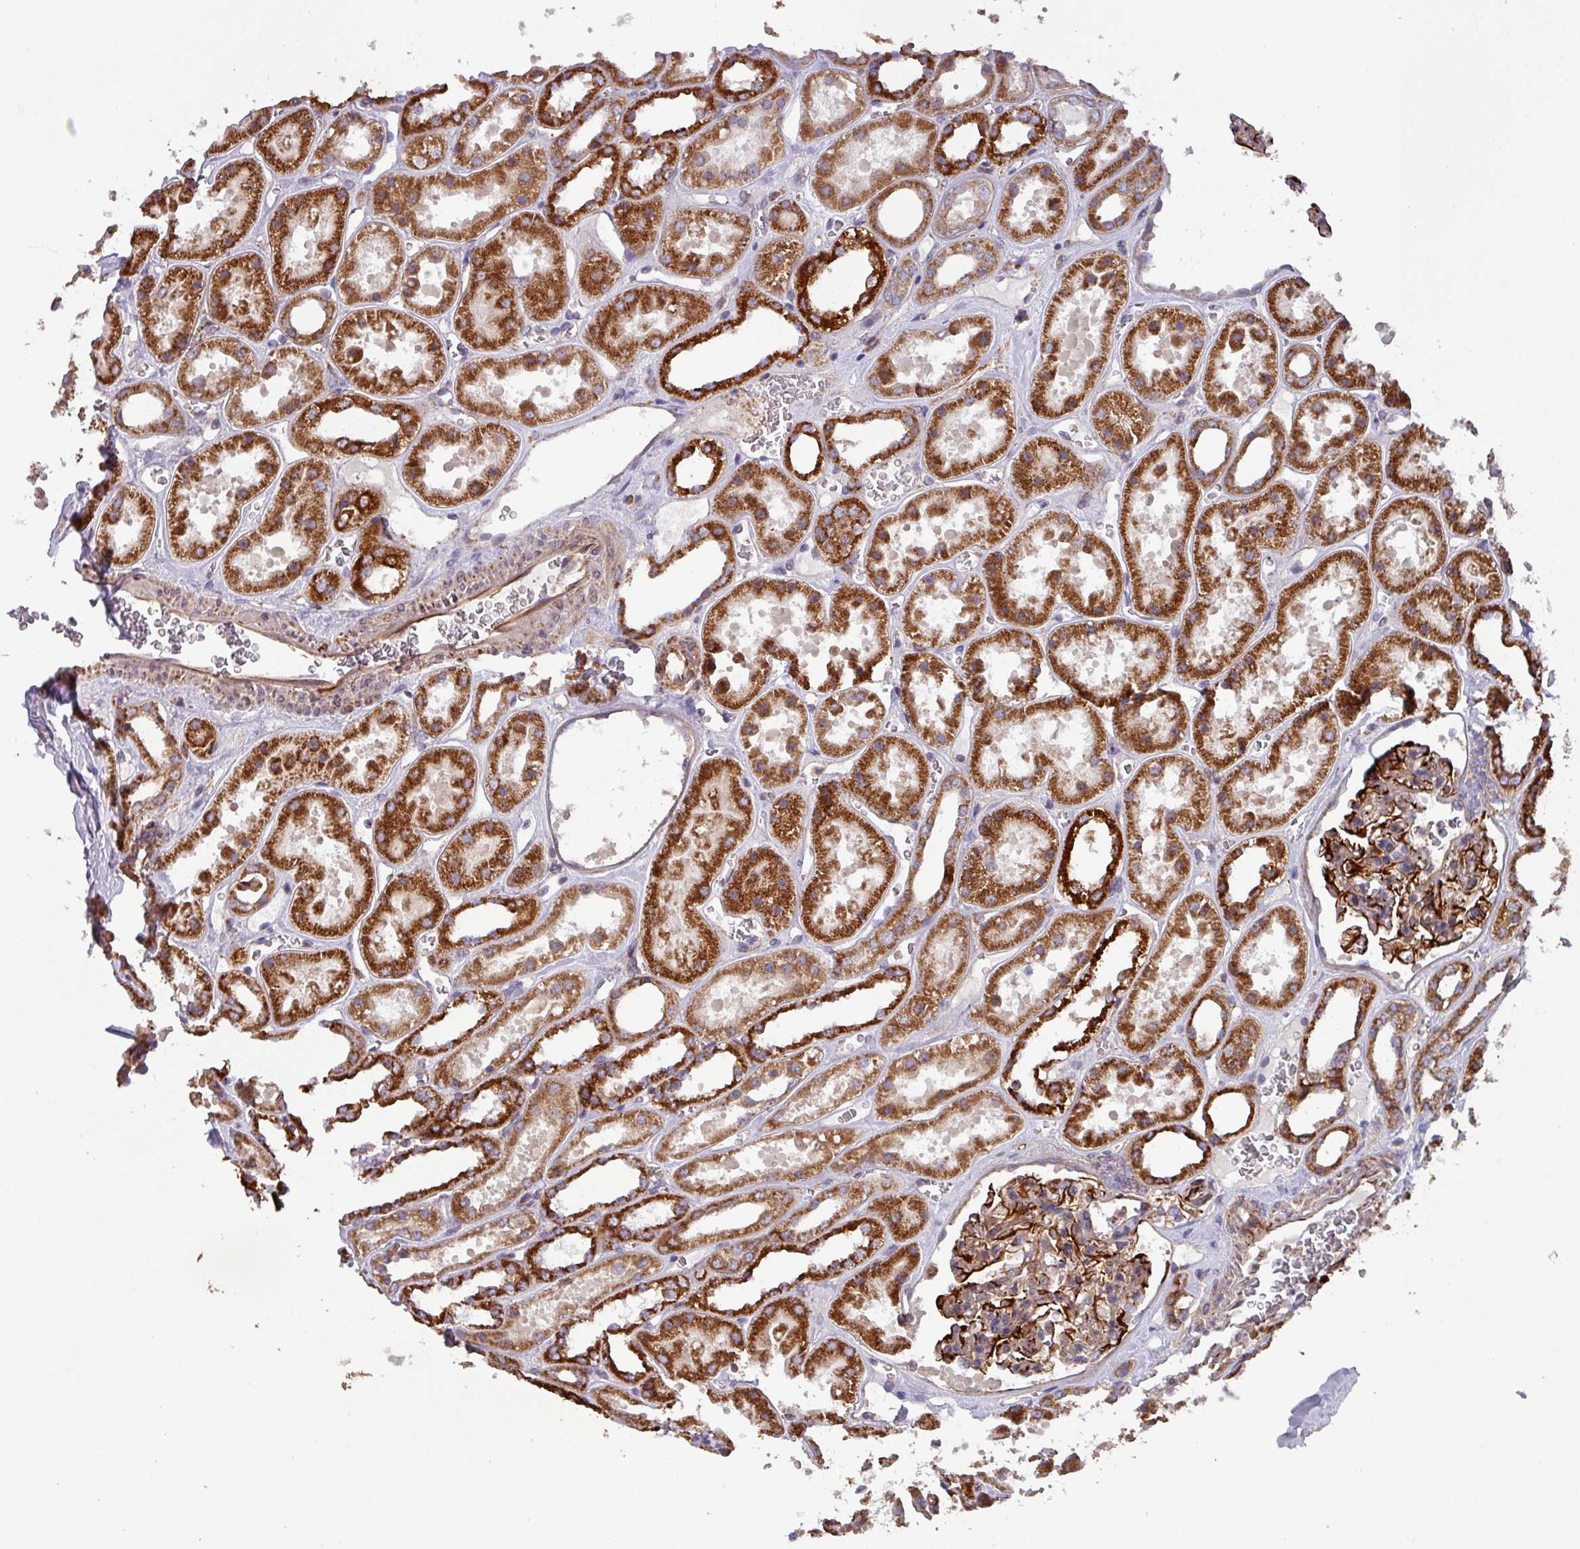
{"staining": {"intensity": "strong", "quantity": ">75%", "location": "cytoplasmic/membranous"}, "tissue": "kidney", "cell_type": "Cells in glomeruli", "image_type": "normal", "snomed": [{"axis": "morphology", "description": "Normal tissue, NOS"}, {"axis": "topography", "description": "Kidney"}], "caption": "Kidney stained with DAB (3,3'-diaminobenzidine) immunohistochemistry (IHC) reveals high levels of strong cytoplasmic/membranous staining in approximately >75% of cells in glomeruli.", "gene": "PLEKHD1", "patient": {"sex": "female", "age": 41}}